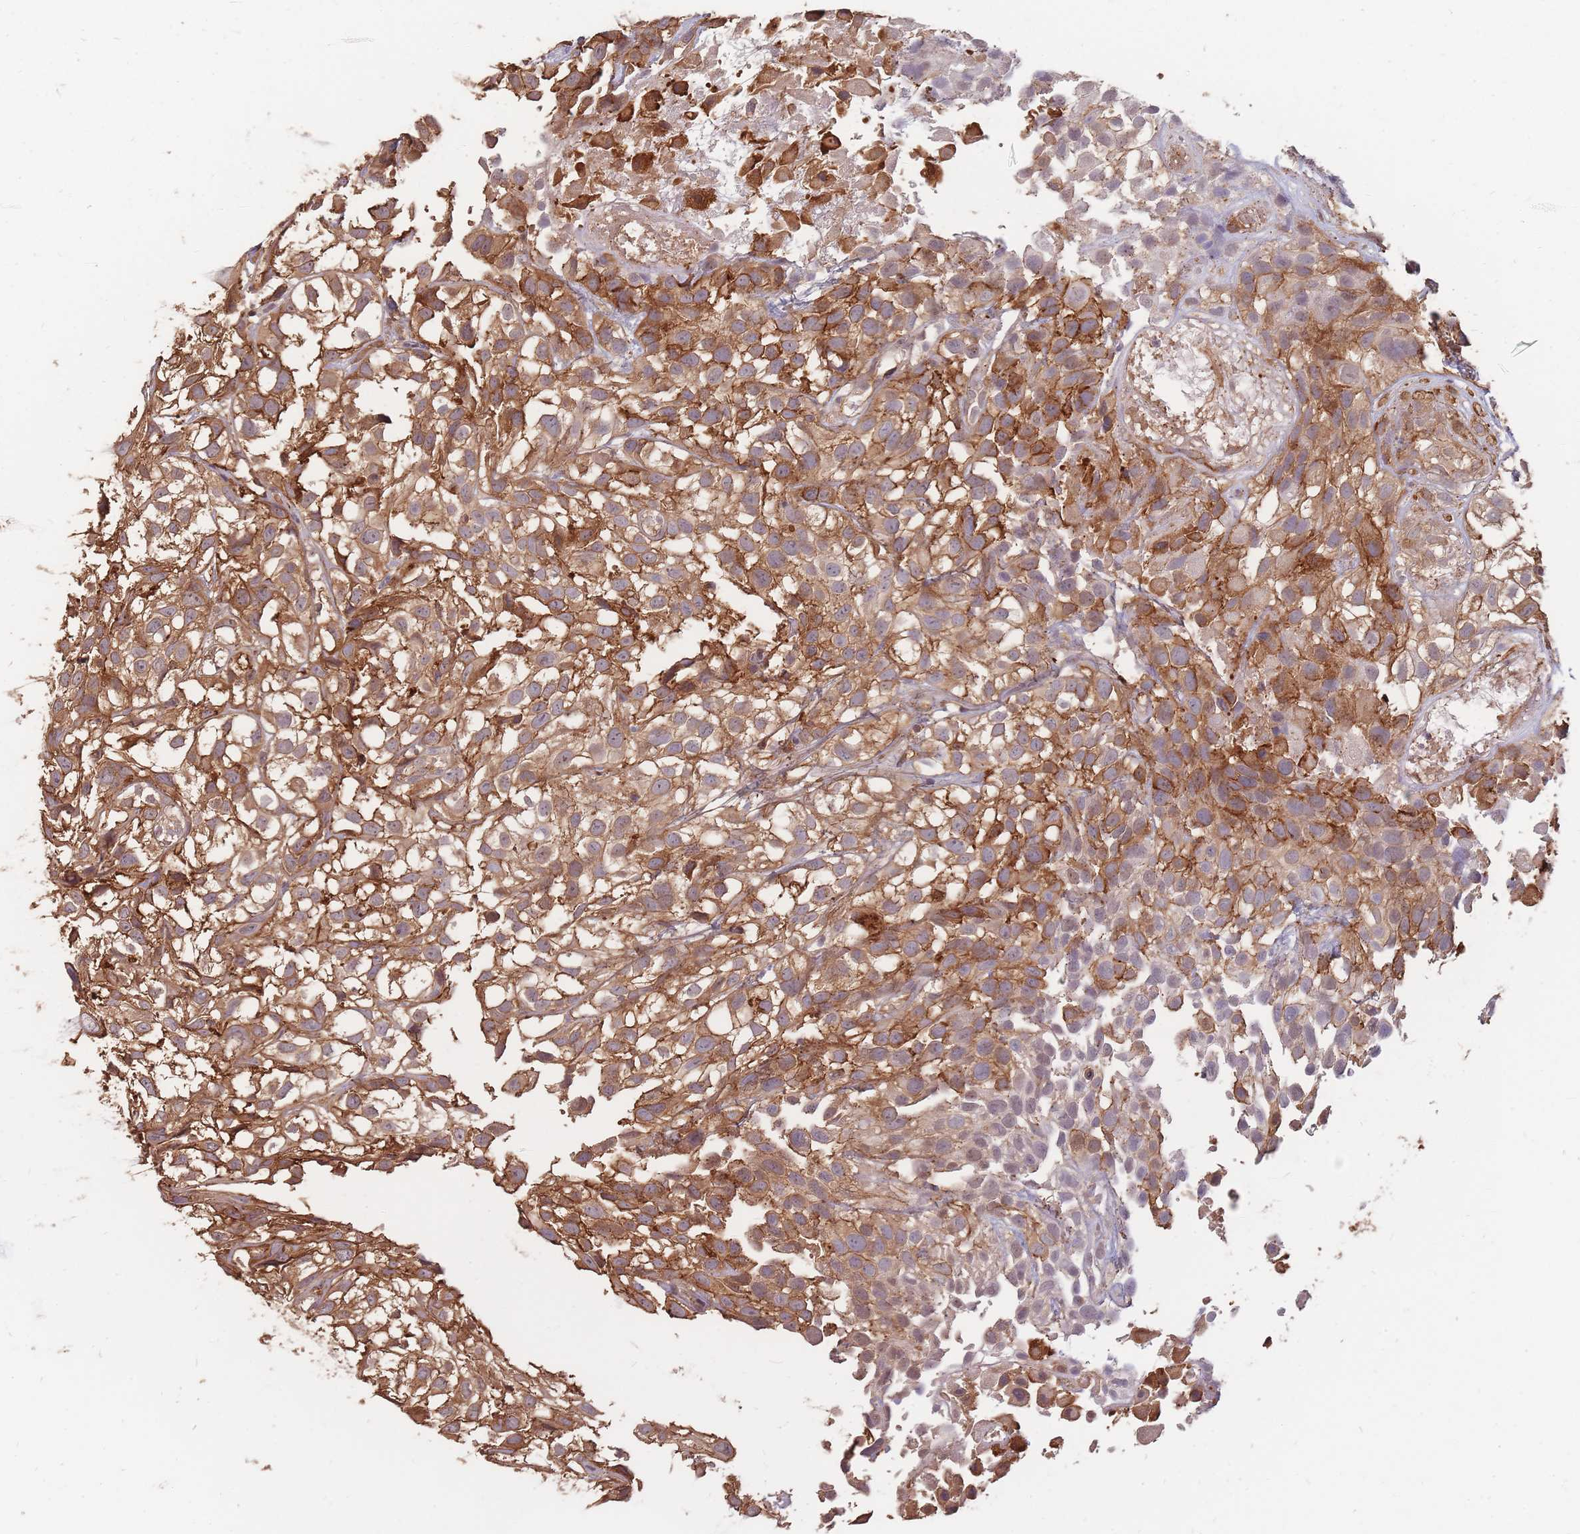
{"staining": {"intensity": "strong", "quantity": ">75%", "location": "cytoplasmic/membranous"}, "tissue": "urothelial cancer", "cell_type": "Tumor cells", "image_type": "cancer", "snomed": [{"axis": "morphology", "description": "Urothelial carcinoma, High grade"}, {"axis": "topography", "description": "Urinary bladder"}], "caption": "Immunohistochemical staining of high-grade urothelial carcinoma exhibits high levels of strong cytoplasmic/membranous positivity in about >75% of tumor cells.", "gene": "PLS3", "patient": {"sex": "male", "age": 56}}